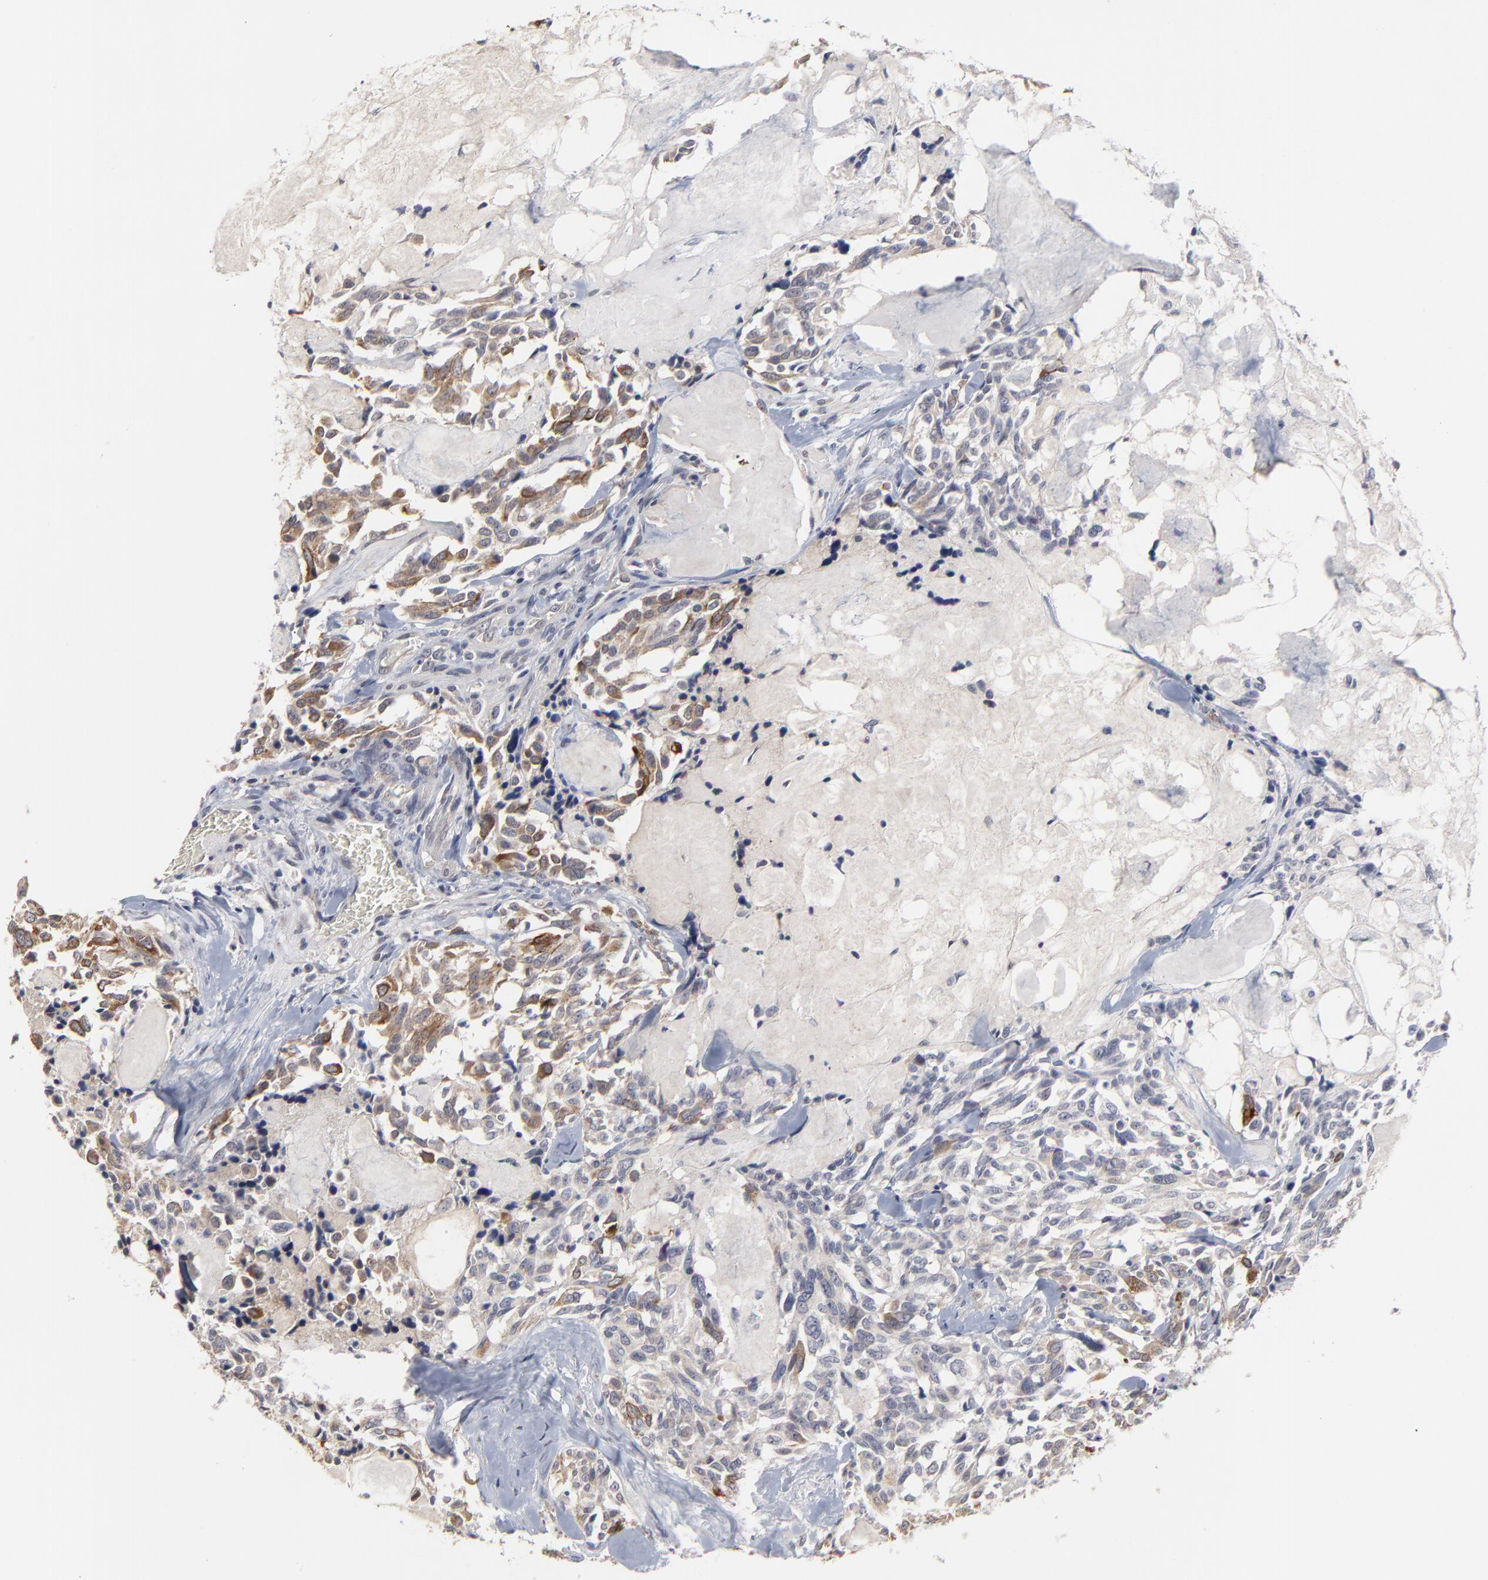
{"staining": {"intensity": "moderate", "quantity": "25%-75%", "location": "cytoplasmic/membranous"}, "tissue": "thyroid cancer", "cell_type": "Tumor cells", "image_type": "cancer", "snomed": [{"axis": "morphology", "description": "Carcinoma, NOS"}, {"axis": "morphology", "description": "Carcinoid, malignant, NOS"}, {"axis": "topography", "description": "Thyroid gland"}], "caption": "Brown immunohistochemical staining in thyroid carcinoma shows moderate cytoplasmic/membranous expression in about 25%-75% of tumor cells.", "gene": "MAGEA10", "patient": {"sex": "male", "age": 33}}